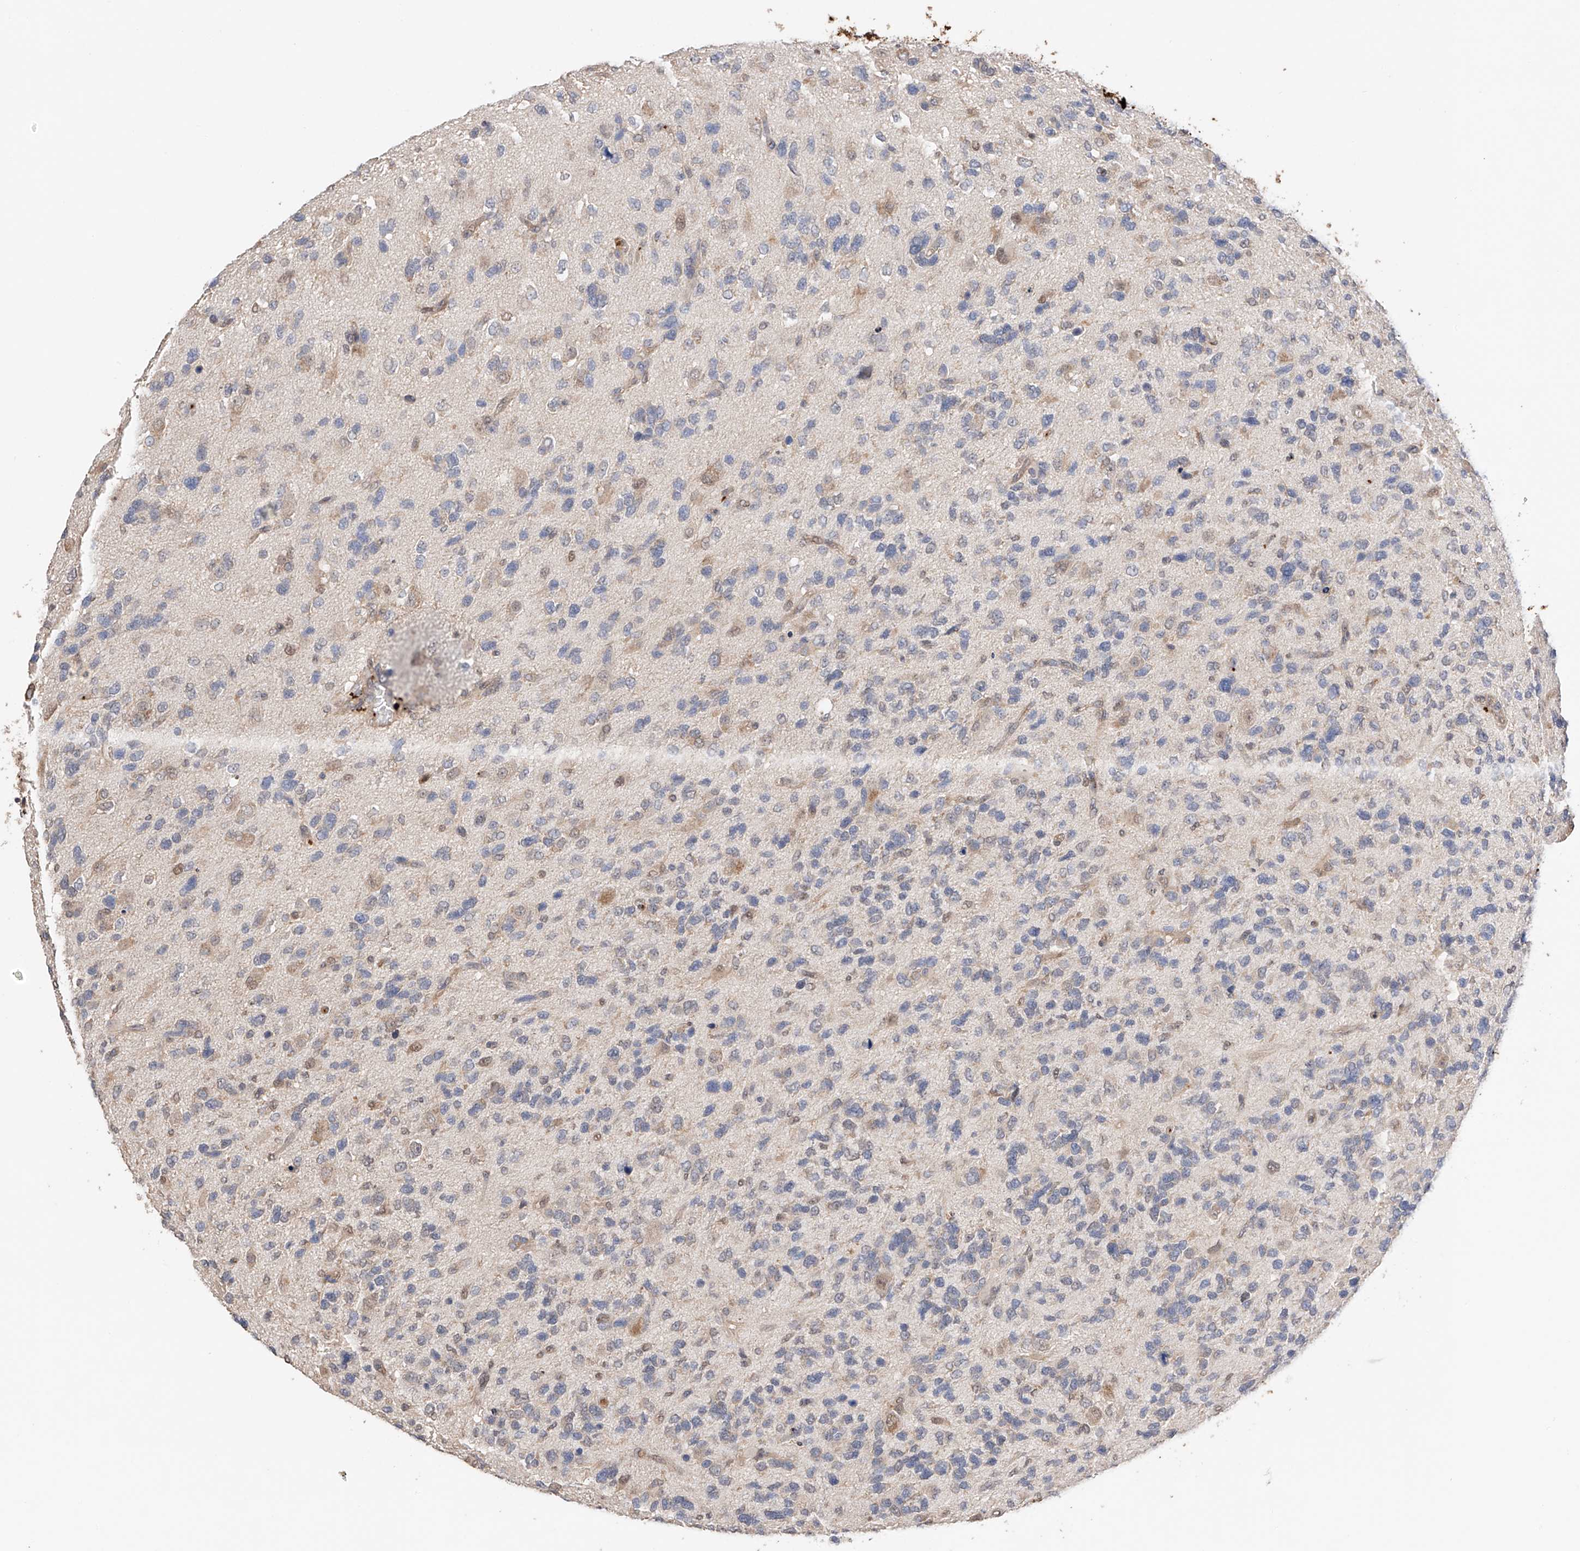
{"staining": {"intensity": "negative", "quantity": "none", "location": "none"}, "tissue": "glioma", "cell_type": "Tumor cells", "image_type": "cancer", "snomed": [{"axis": "morphology", "description": "Glioma, malignant, High grade"}, {"axis": "topography", "description": "Brain"}], "caption": "Immunohistochemistry (IHC) micrograph of glioma stained for a protein (brown), which exhibits no positivity in tumor cells.", "gene": "ZFHX2", "patient": {"sex": "female", "age": 58}}